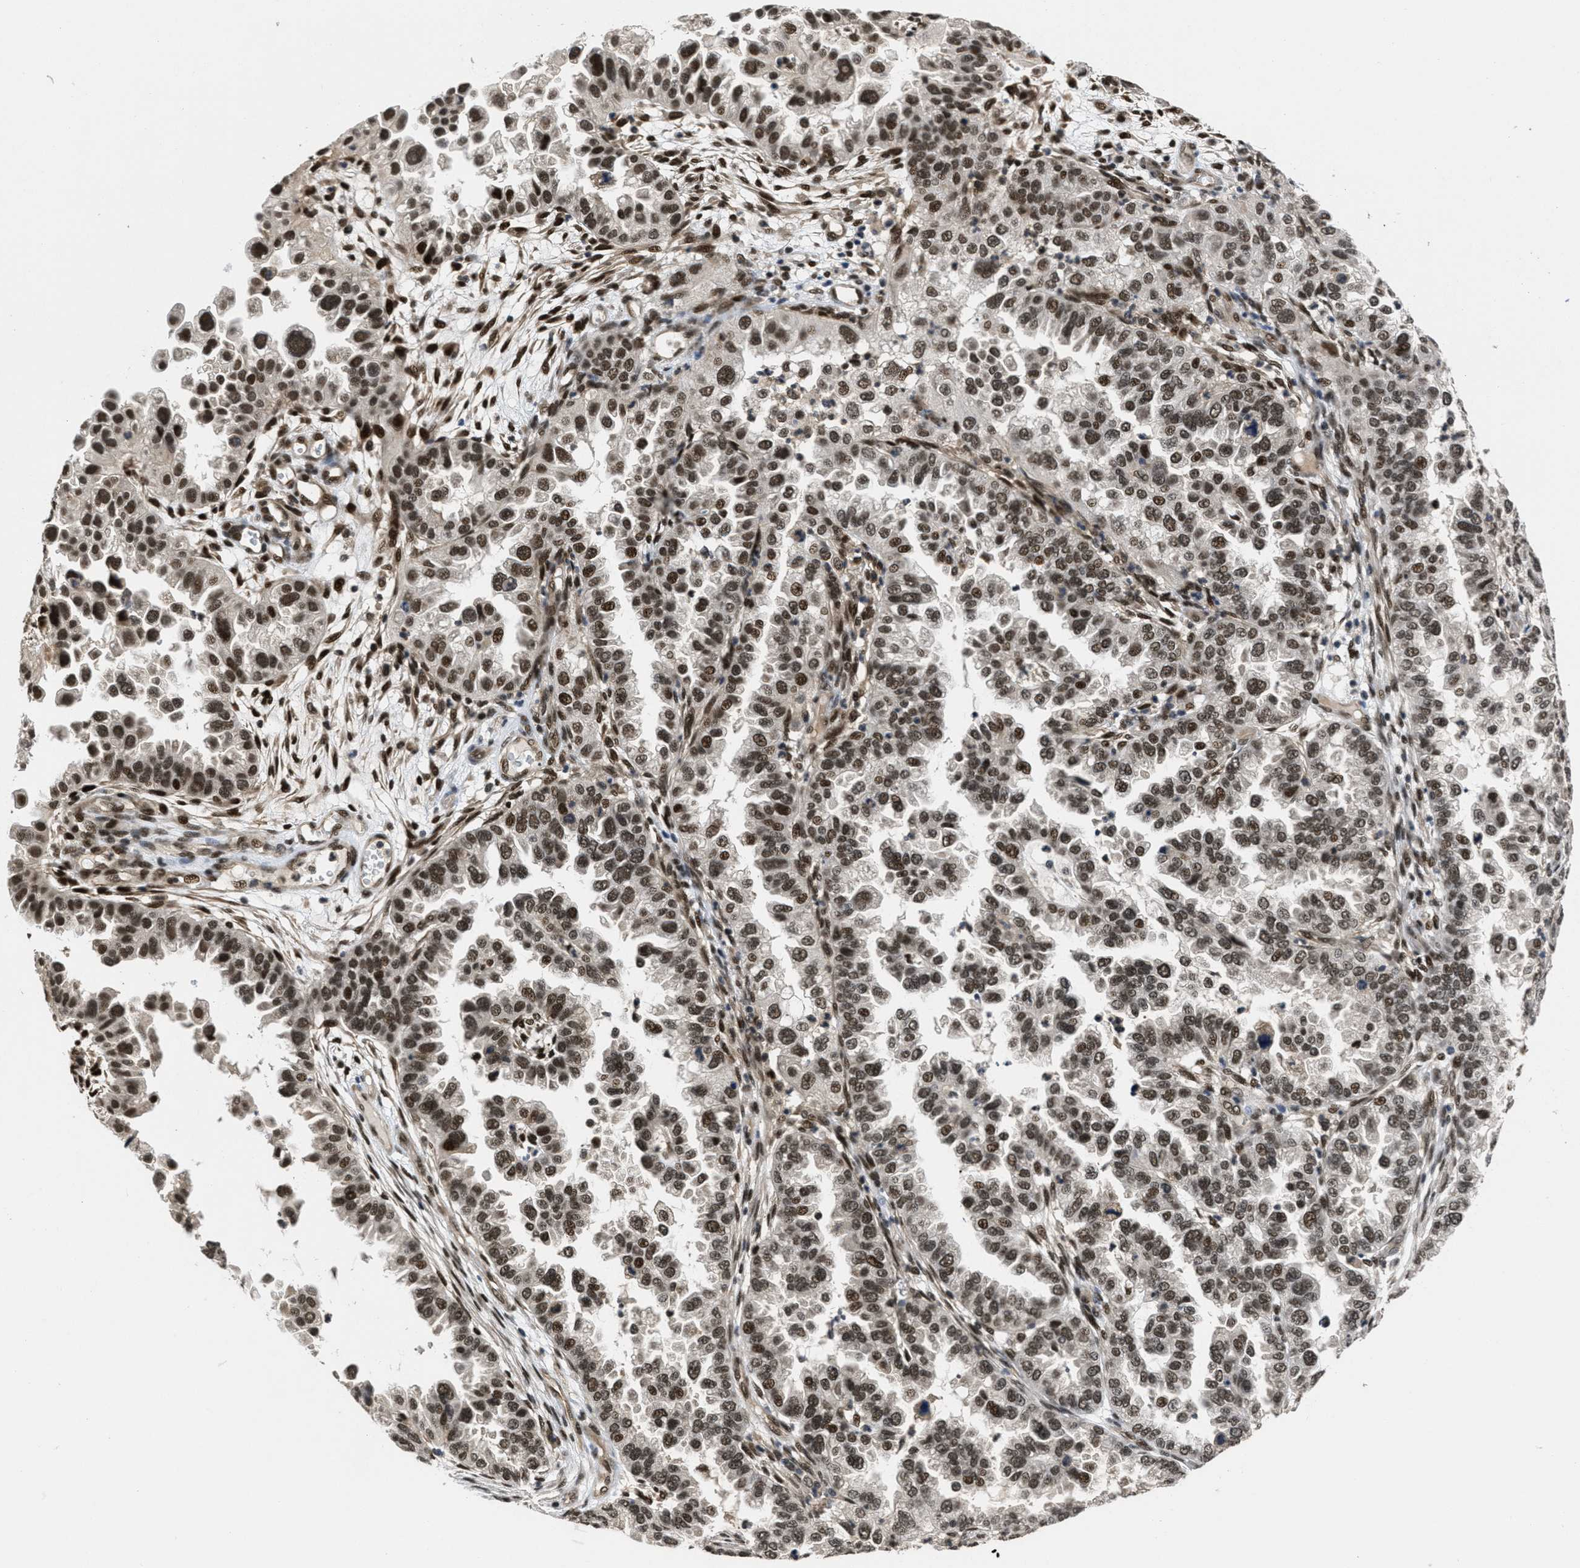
{"staining": {"intensity": "strong", "quantity": ">75%", "location": "nuclear"}, "tissue": "endometrial cancer", "cell_type": "Tumor cells", "image_type": "cancer", "snomed": [{"axis": "morphology", "description": "Adenocarcinoma, NOS"}, {"axis": "topography", "description": "Endometrium"}], "caption": "About >75% of tumor cells in endometrial adenocarcinoma reveal strong nuclear protein positivity as visualized by brown immunohistochemical staining.", "gene": "CUL4B", "patient": {"sex": "female", "age": 85}}